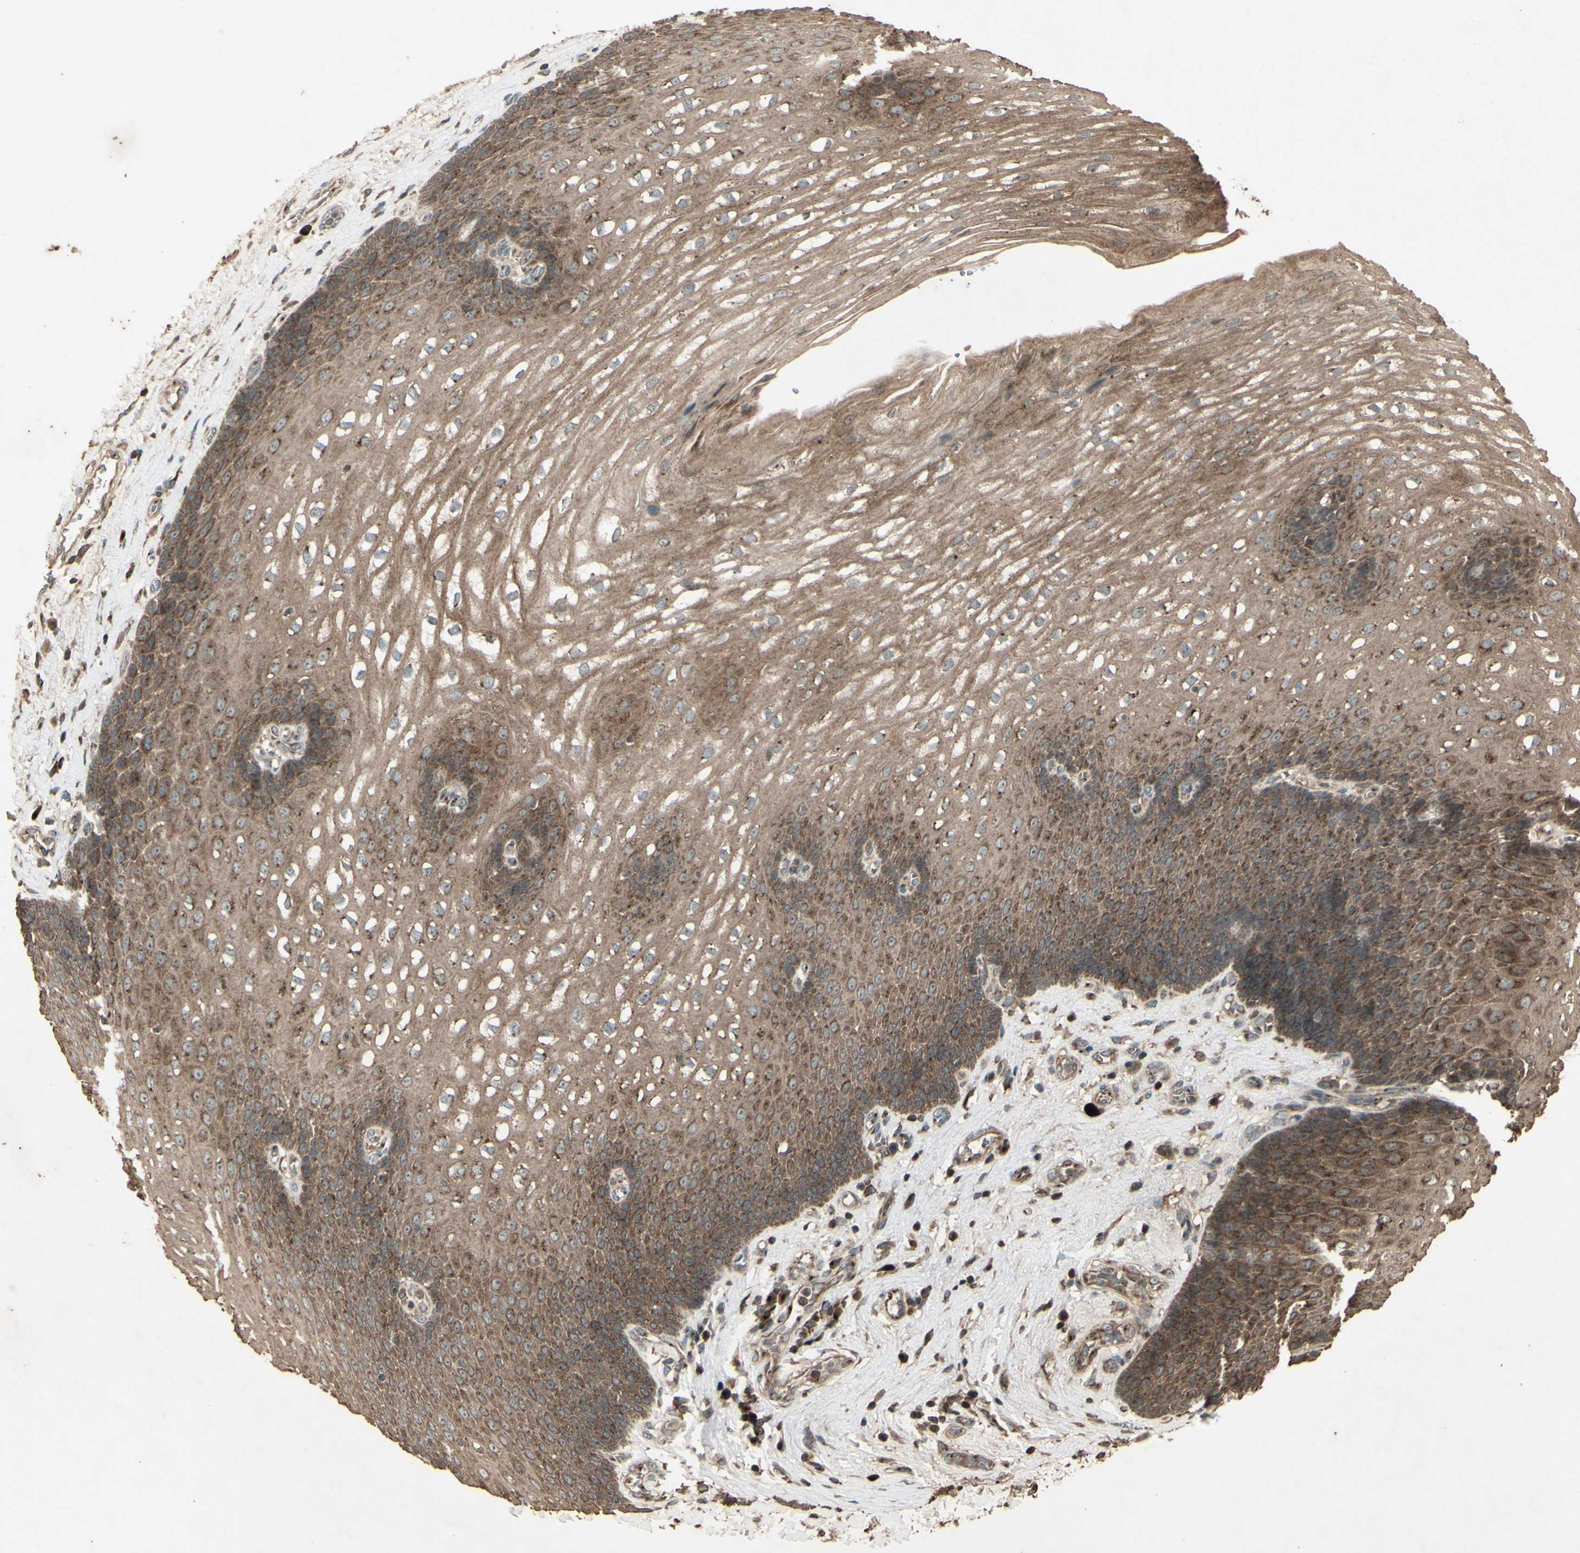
{"staining": {"intensity": "moderate", "quantity": ">75%", "location": "cytoplasmic/membranous"}, "tissue": "esophagus", "cell_type": "Squamous epithelial cells", "image_type": "normal", "snomed": [{"axis": "morphology", "description": "Normal tissue, NOS"}, {"axis": "topography", "description": "Esophagus"}], "caption": "A high-resolution photomicrograph shows immunohistochemistry staining of benign esophagus, which reveals moderate cytoplasmic/membranous positivity in approximately >75% of squamous epithelial cells.", "gene": "AP1G1", "patient": {"sex": "male", "age": 48}}